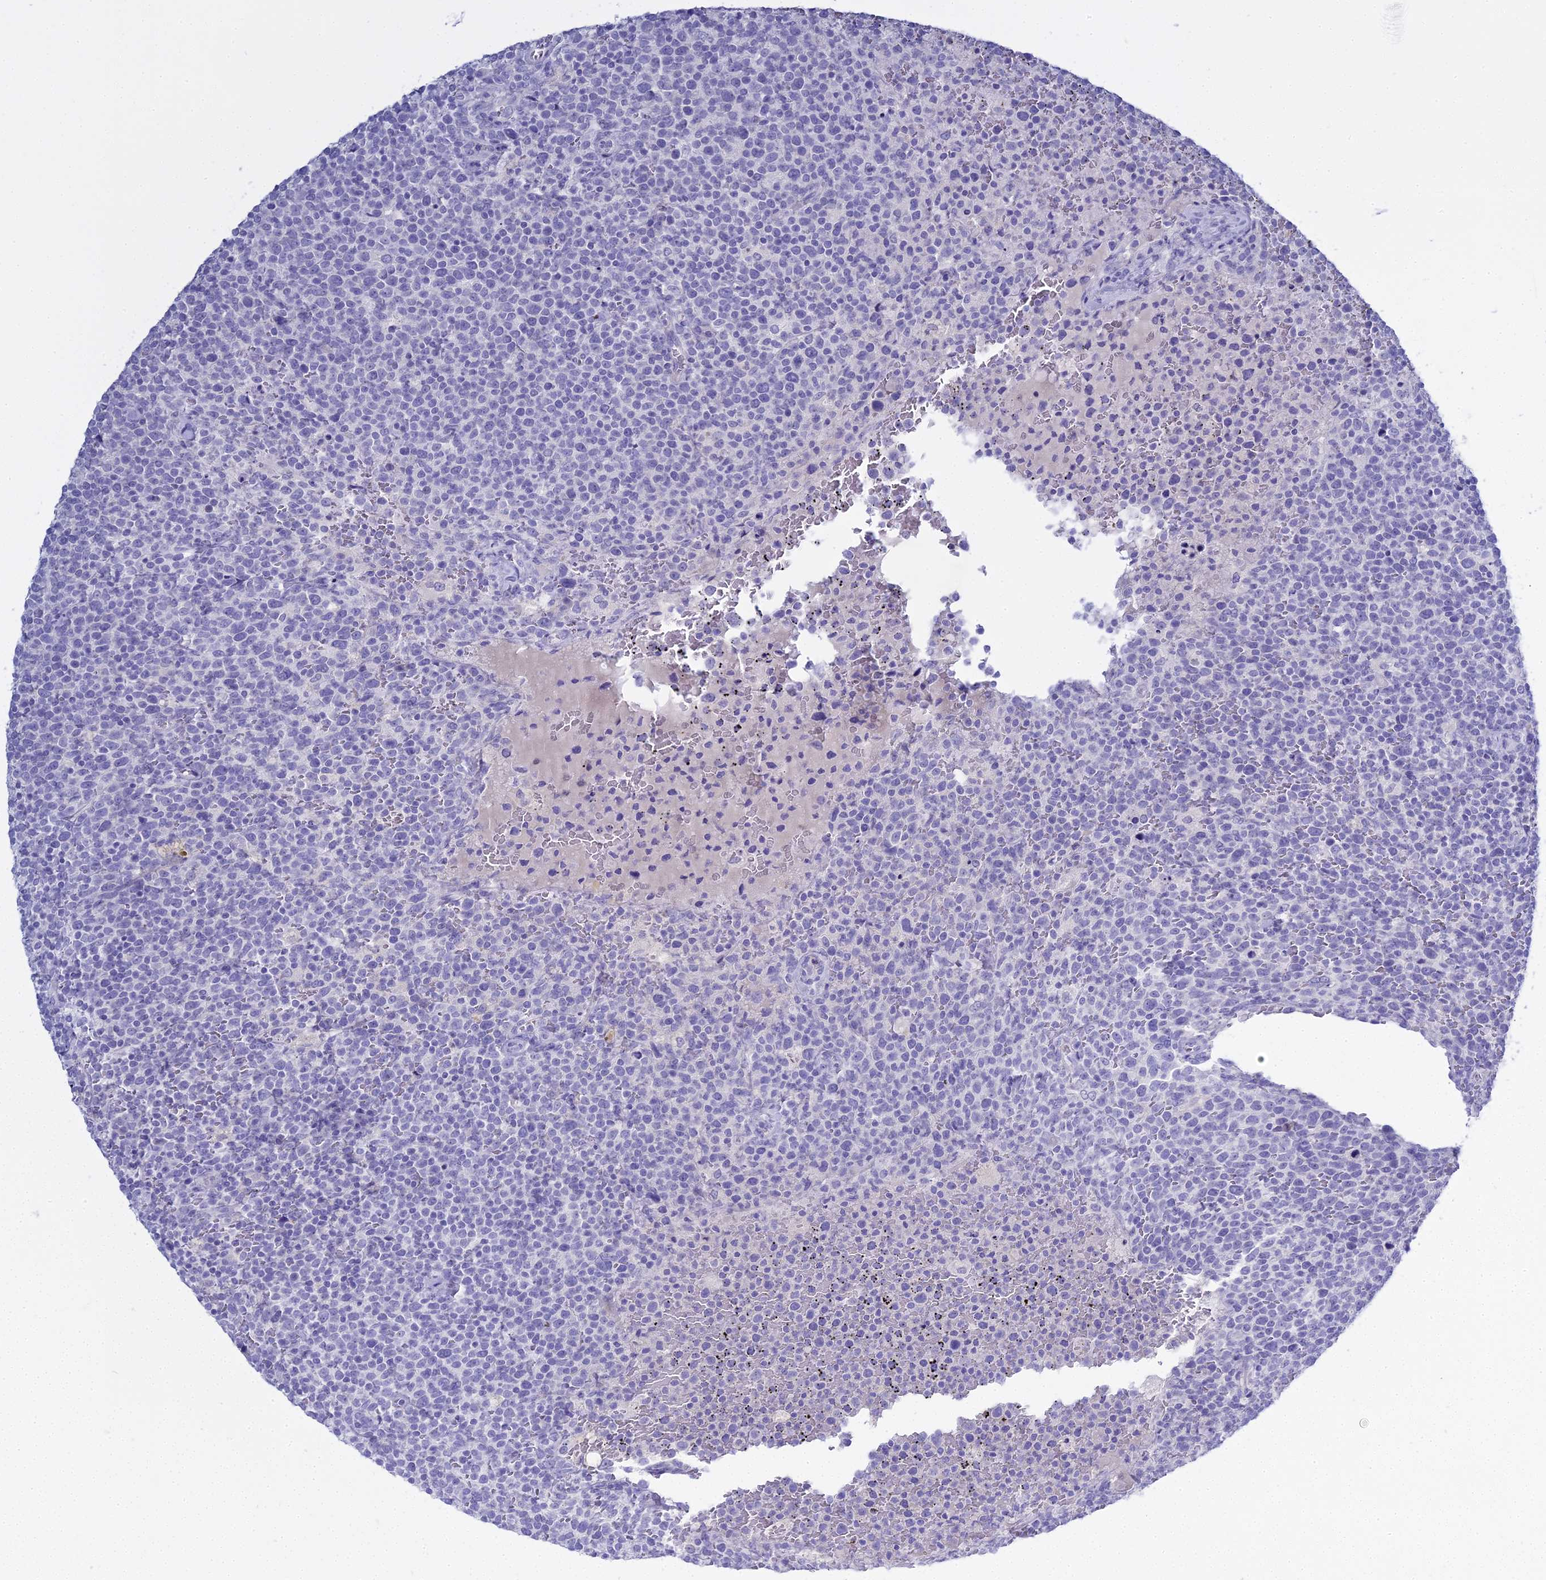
{"staining": {"intensity": "negative", "quantity": "none", "location": "none"}, "tissue": "lymphoma", "cell_type": "Tumor cells", "image_type": "cancer", "snomed": [{"axis": "morphology", "description": "Malignant lymphoma, non-Hodgkin's type, High grade"}, {"axis": "topography", "description": "Lymph node"}], "caption": "This is an IHC micrograph of human high-grade malignant lymphoma, non-Hodgkin's type. There is no expression in tumor cells.", "gene": "S100A7", "patient": {"sex": "male", "age": 61}}